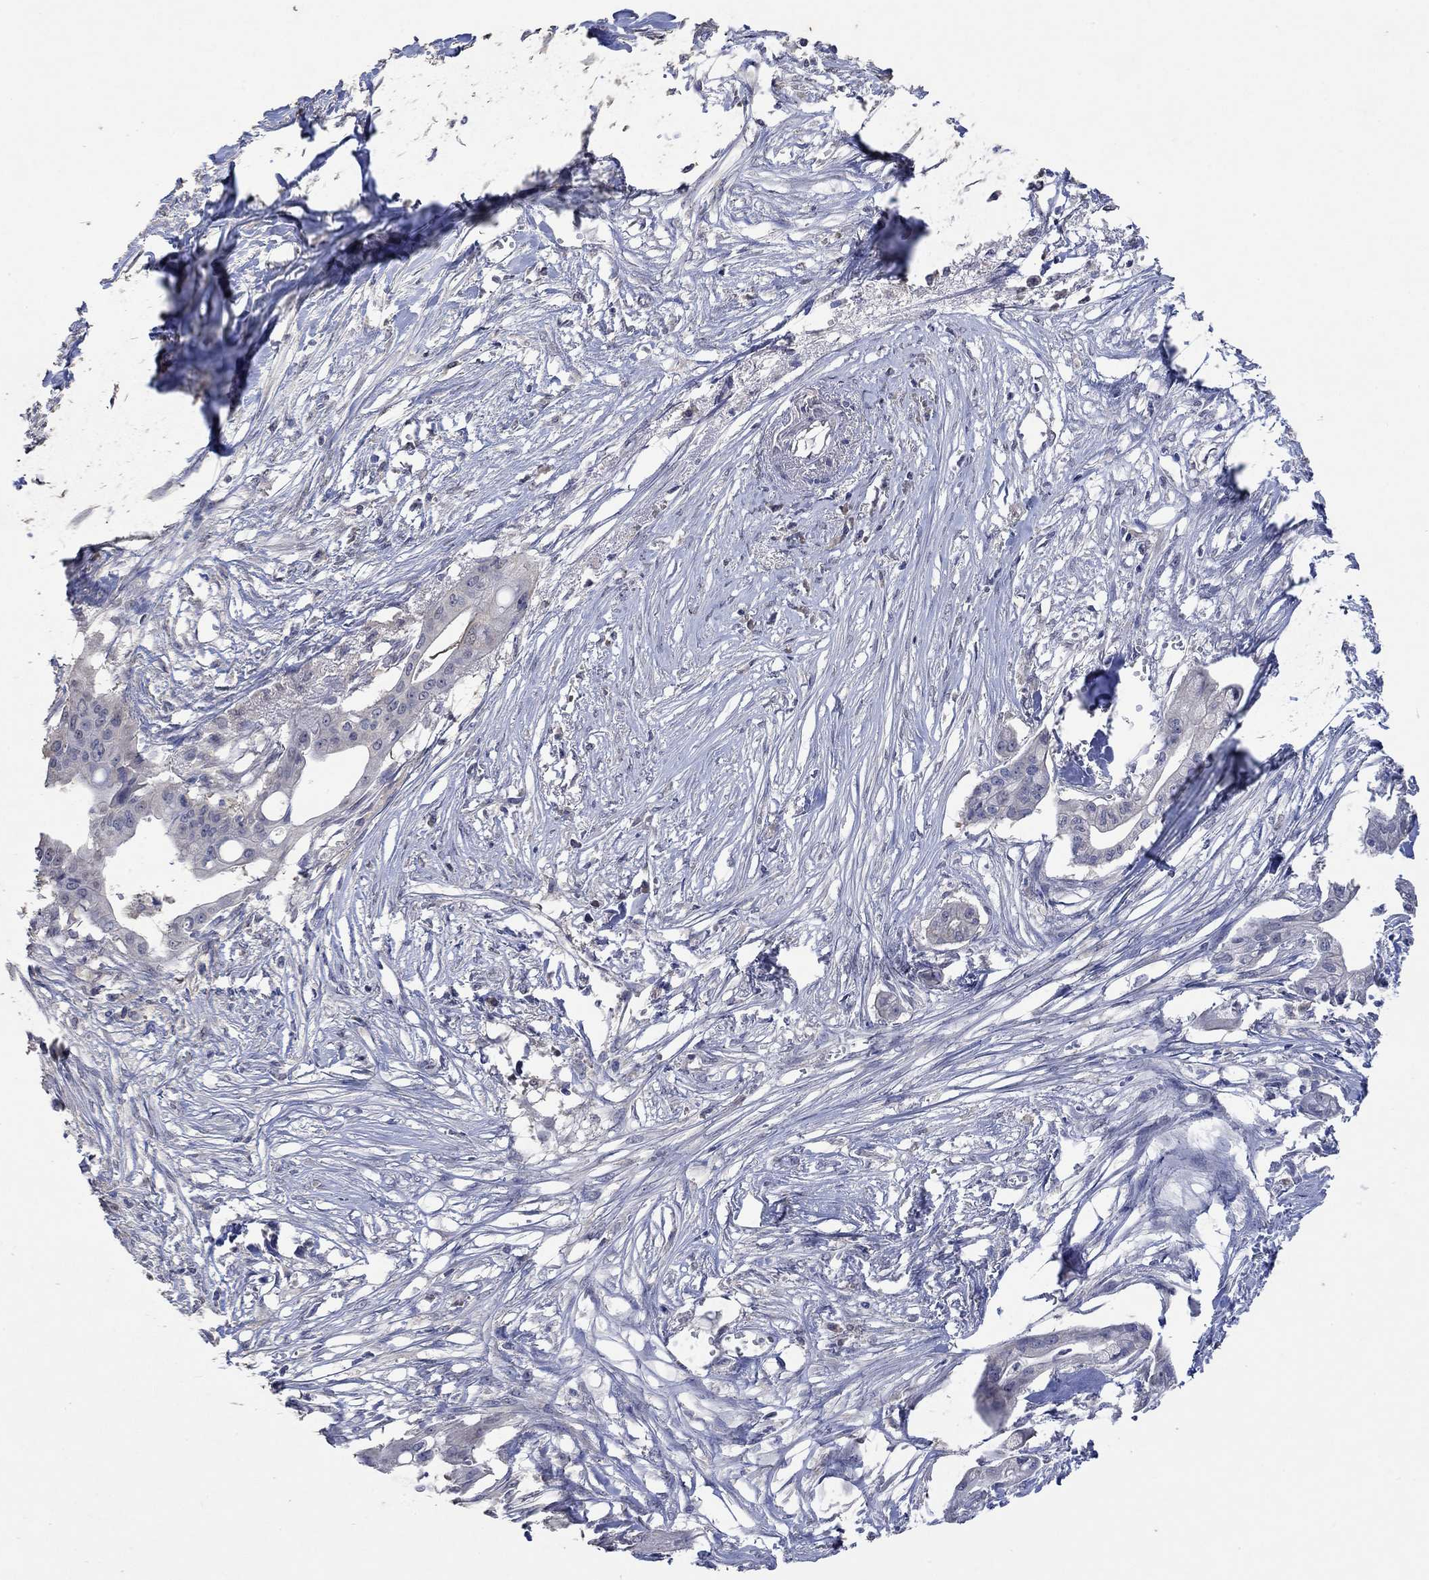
{"staining": {"intensity": "negative", "quantity": "none", "location": "none"}, "tissue": "pancreatic cancer", "cell_type": "Tumor cells", "image_type": "cancer", "snomed": [{"axis": "morphology", "description": "Normal tissue, NOS"}, {"axis": "morphology", "description": "Adenocarcinoma, NOS"}, {"axis": "topography", "description": "Pancreas"}], "caption": "High magnification brightfield microscopy of adenocarcinoma (pancreatic) stained with DAB (3,3'-diaminobenzidine) (brown) and counterstained with hematoxylin (blue): tumor cells show no significant positivity.", "gene": "PTPN20", "patient": {"sex": "female", "age": 58}}